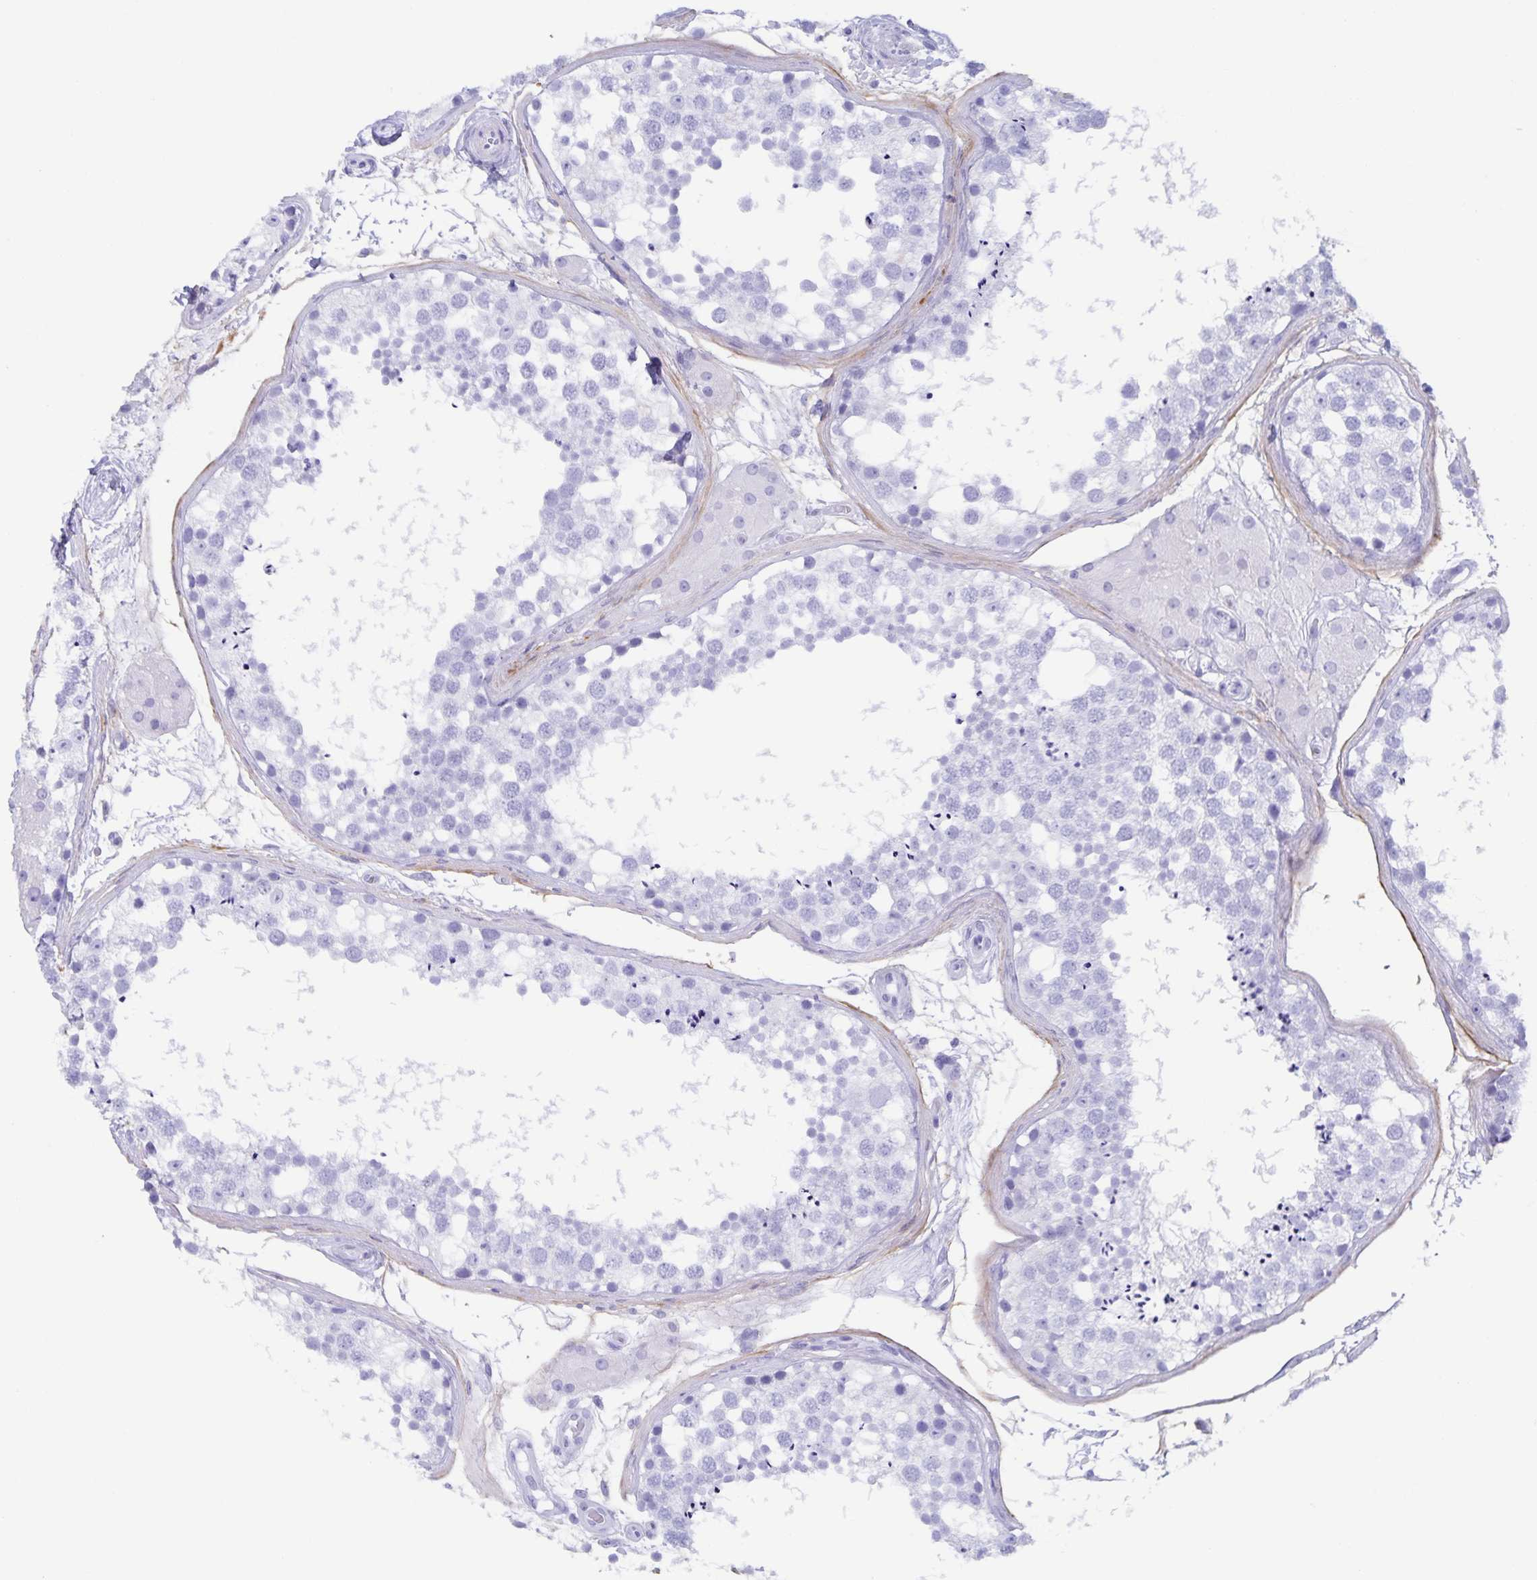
{"staining": {"intensity": "negative", "quantity": "none", "location": "none"}, "tissue": "testis", "cell_type": "Cells in seminiferous ducts", "image_type": "normal", "snomed": [{"axis": "morphology", "description": "Normal tissue, NOS"}, {"axis": "morphology", "description": "Seminoma, NOS"}, {"axis": "topography", "description": "Testis"}], "caption": "Immunohistochemical staining of unremarkable human testis shows no significant expression in cells in seminiferous ducts. The staining is performed using DAB brown chromogen with nuclei counter-stained in using hematoxylin.", "gene": "AQP4", "patient": {"sex": "male", "age": 65}}